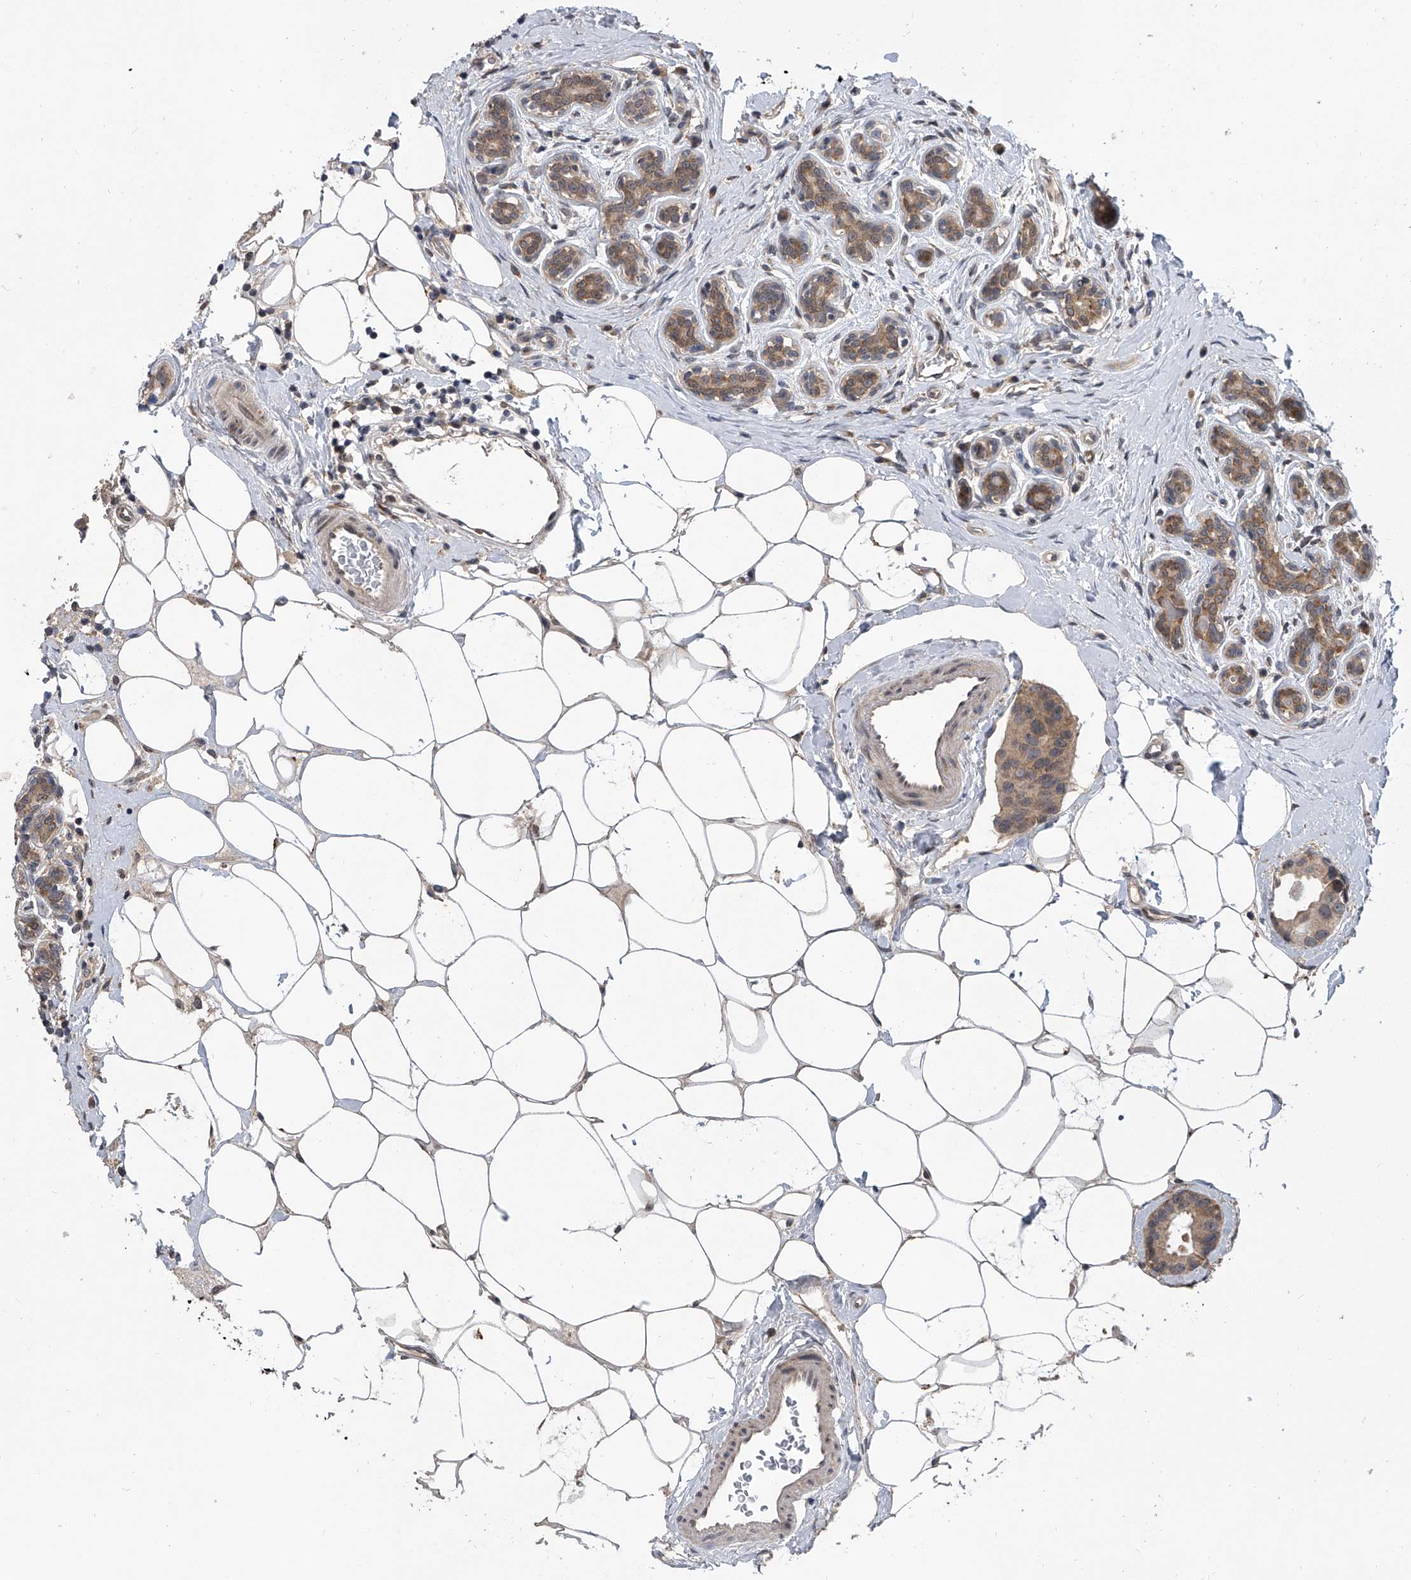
{"staining": {"intensity": "weak", "quantity": ">75%", "location": "cytoplasmic/membranous"}, "tissue": "breast cancer", "cell_type": "Tumor cells", "image_type": "cancer", "snomed": [{"axis": "morphology", "description": "Normal tissue, NOS"}, {"axis": "morphology", "description": "Duct carcinoma"}, {"axis": "topography", "description": "Breast"}], "caption": "Breast cancer (invasive ductal carcinoma) stained with a brown dye shows weak cytoplasmic/membranous positive positivity in about >75% of tumor cells.", "gene": "GEMIN8", "patient": {"sex": "female", "age": 39}}